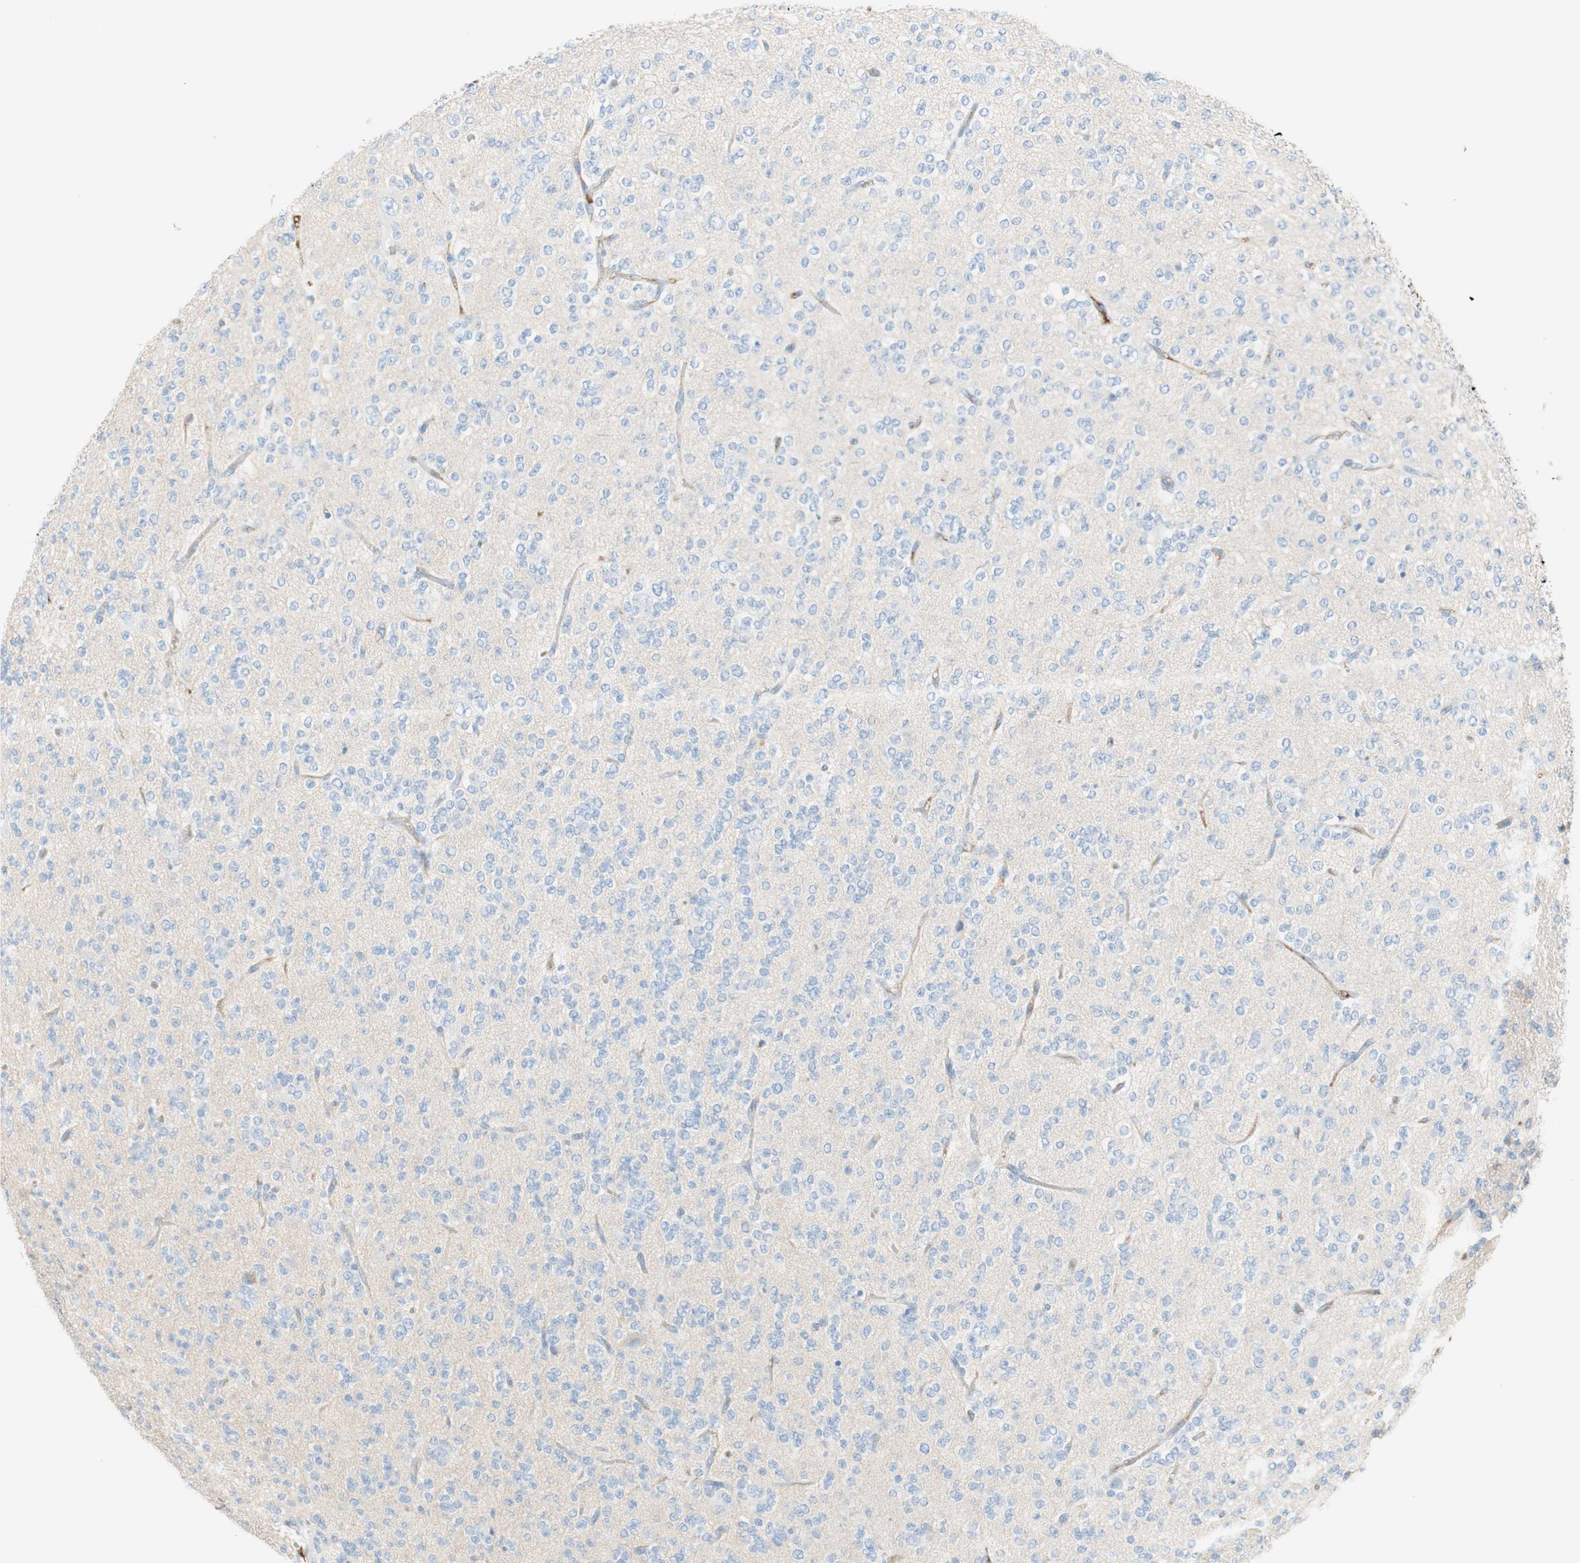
{"staining": {"intensity": "negative", "quantity": "none", "location": "none"}, "tissue": "glioma", "cell_type": "Tumor cells", "image_type": "cancer", "snomed": [{"axis": "morphology", "description": "Glioma, malignant, Low grade"}, {"axis": "topography", "description": "Brain"}], "caption": "IHC micrograph of low-grade glioma (malignant) stained for a protein (brown), which shows no expression in tumor cells.", "gene": "KNG1", "patient": {"sex": "male", "age": 38}}